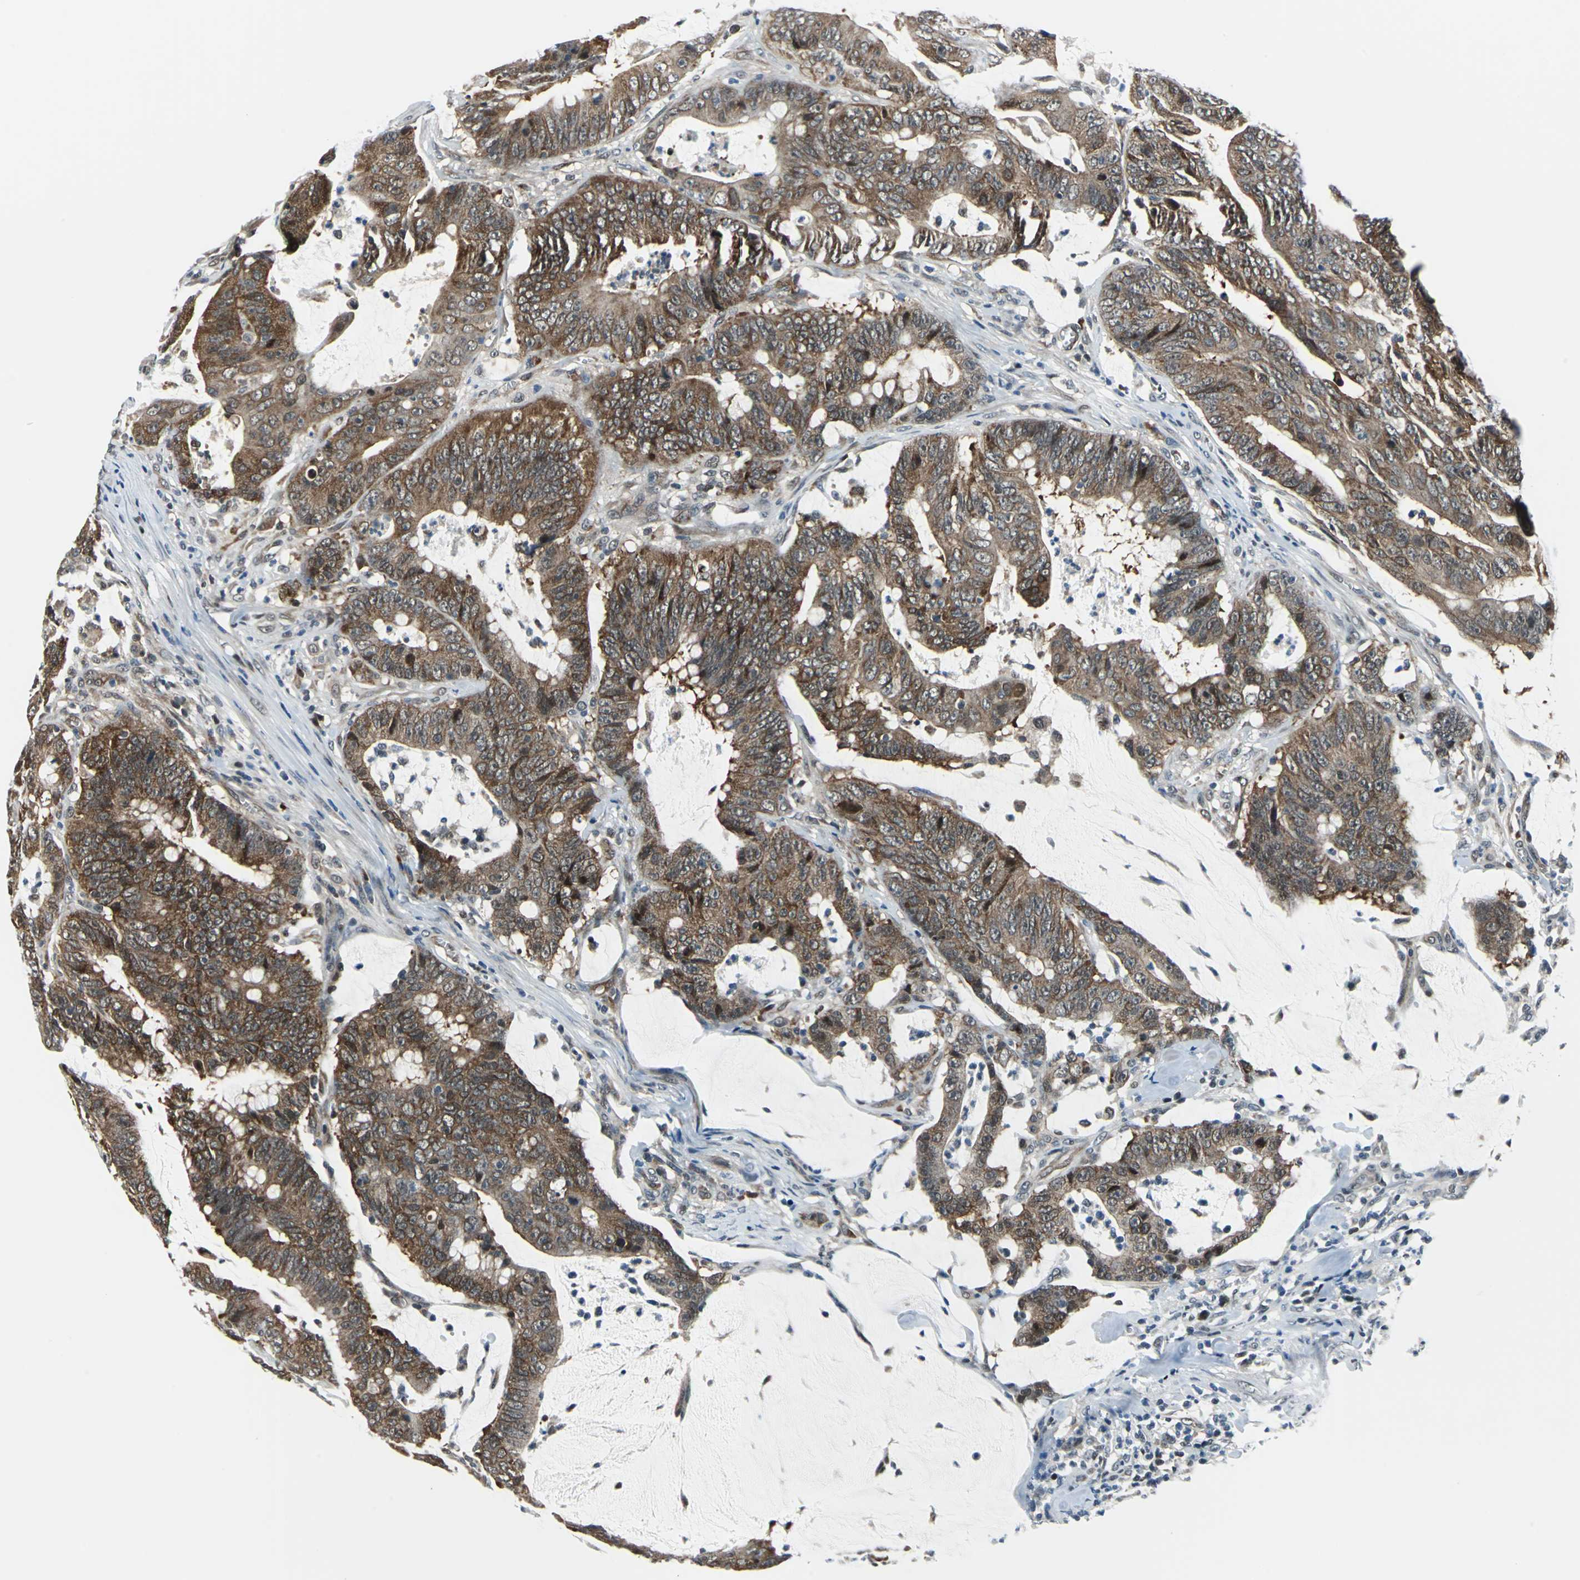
{"staining": {"intensity": "moderate", "quantity": ">75%", "location": "cytoplasmic/membranous"}, "tissue": "colorectal cancer", "cell_type": "Tumor cells", "image_type": "cancer", "snomed": [{"axis": "morphology", "description": "Adenocarcinoma, NOS"}, {"axis": "topography", "description": "Colon"}], "caption": "Protein analysis of colorectal adenocarcinoma tissue shows moderate cytoplasmic/membranous expression in approximately >75% of tumor cells. The staining was performed using DAB (3,3'-diaminobenzidine) to visualize the protein expression in brown, while the nuclei were stained in blue with hematoxylin (Magnification: 20x).", "gene": "POLR3K", "patient": {"sex": "male", "age": 45}}